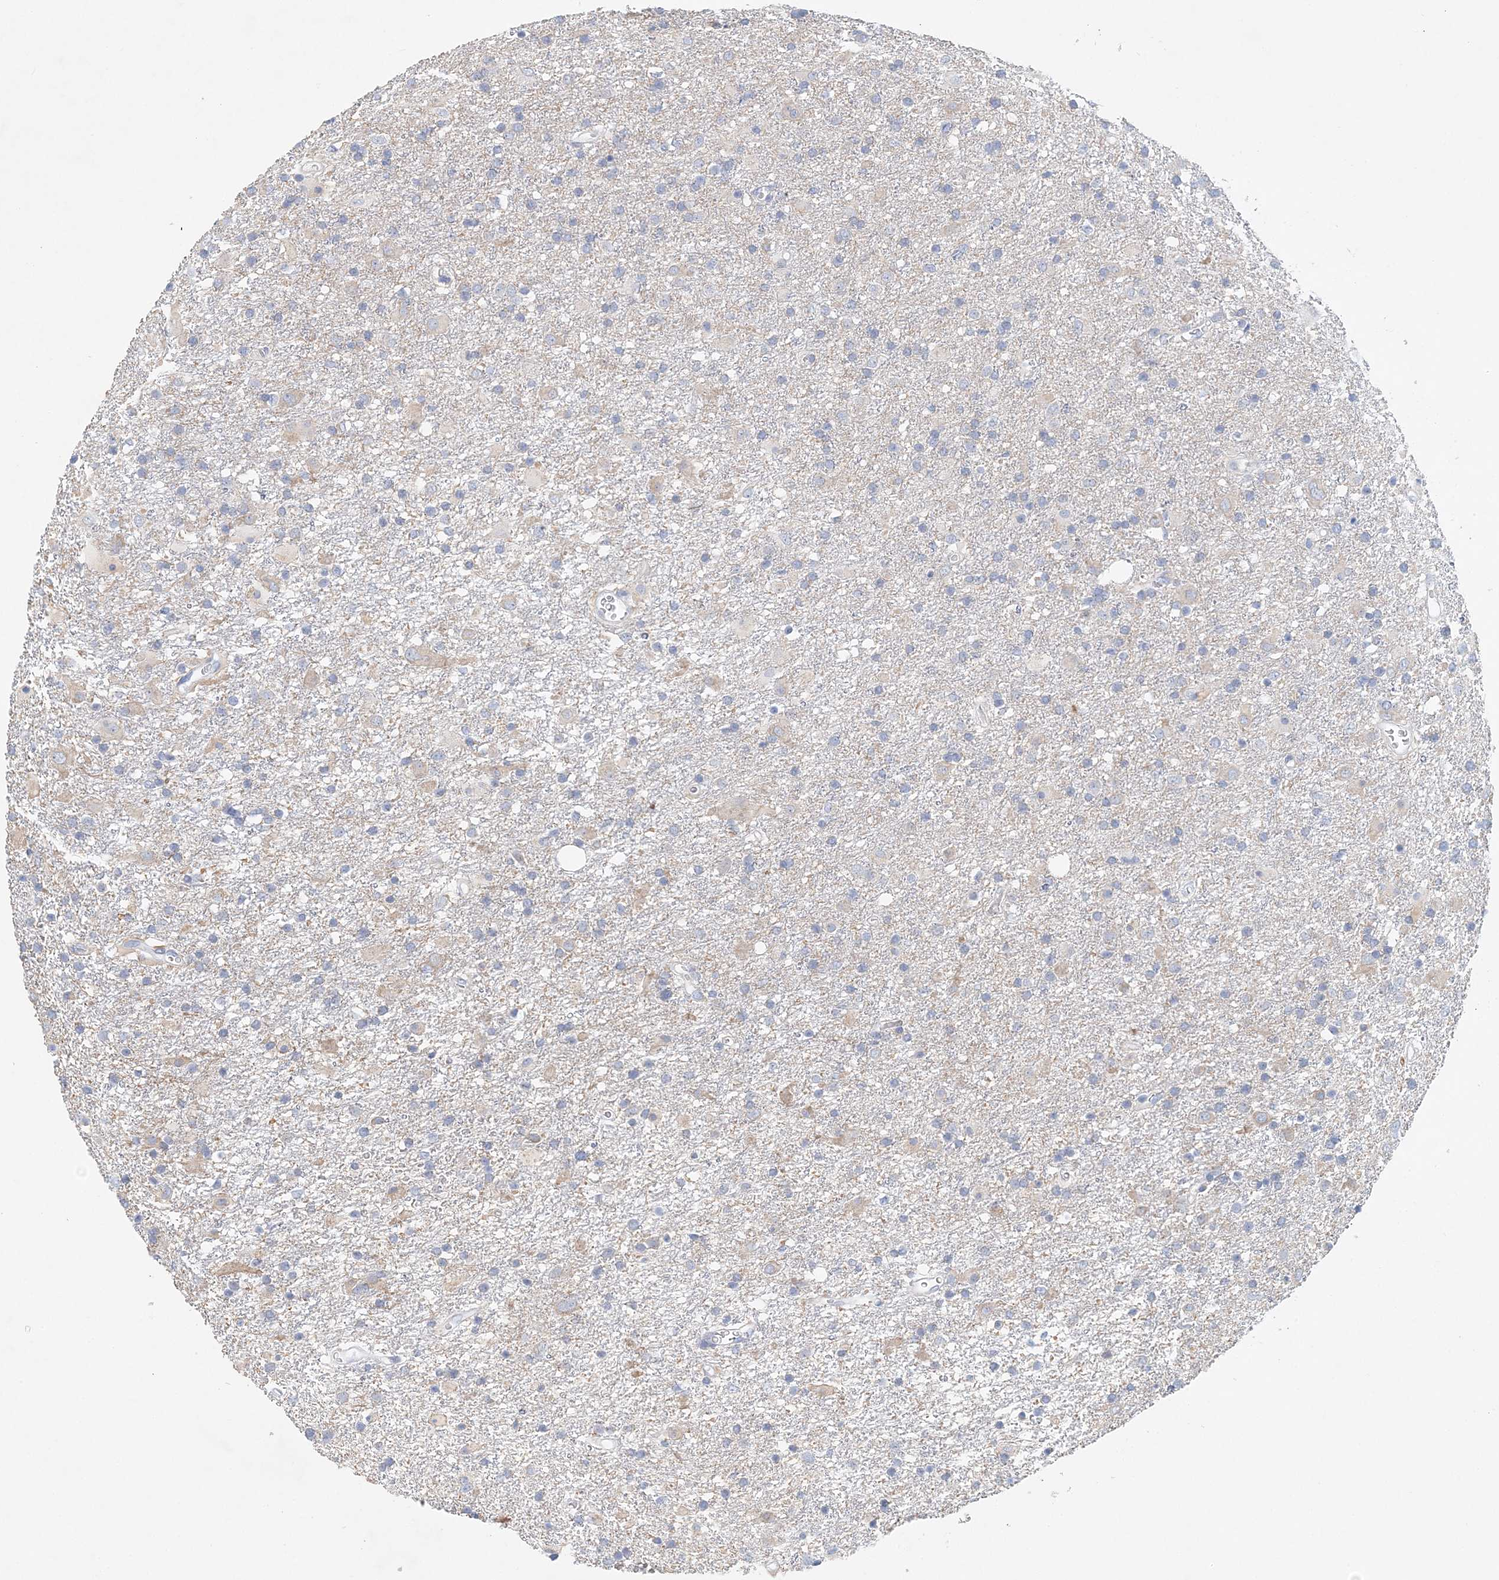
{"staining": {"intensity": "negative", "quantity": "none", "location": "none"}, "tissue": "glioma", "cell_type": "Tumor cells", "image_type": "cancer", "snomed": [{"axis": "morphology", "description": "Glioma, malignant, Low grade"}, {"axis": "topography", "description": "Brain"}], "caption": "Tumor cells show no significant protein staining in glioma.", "gene": "LRRIQ4", "patient": {"sex": "male", "age": 65}}